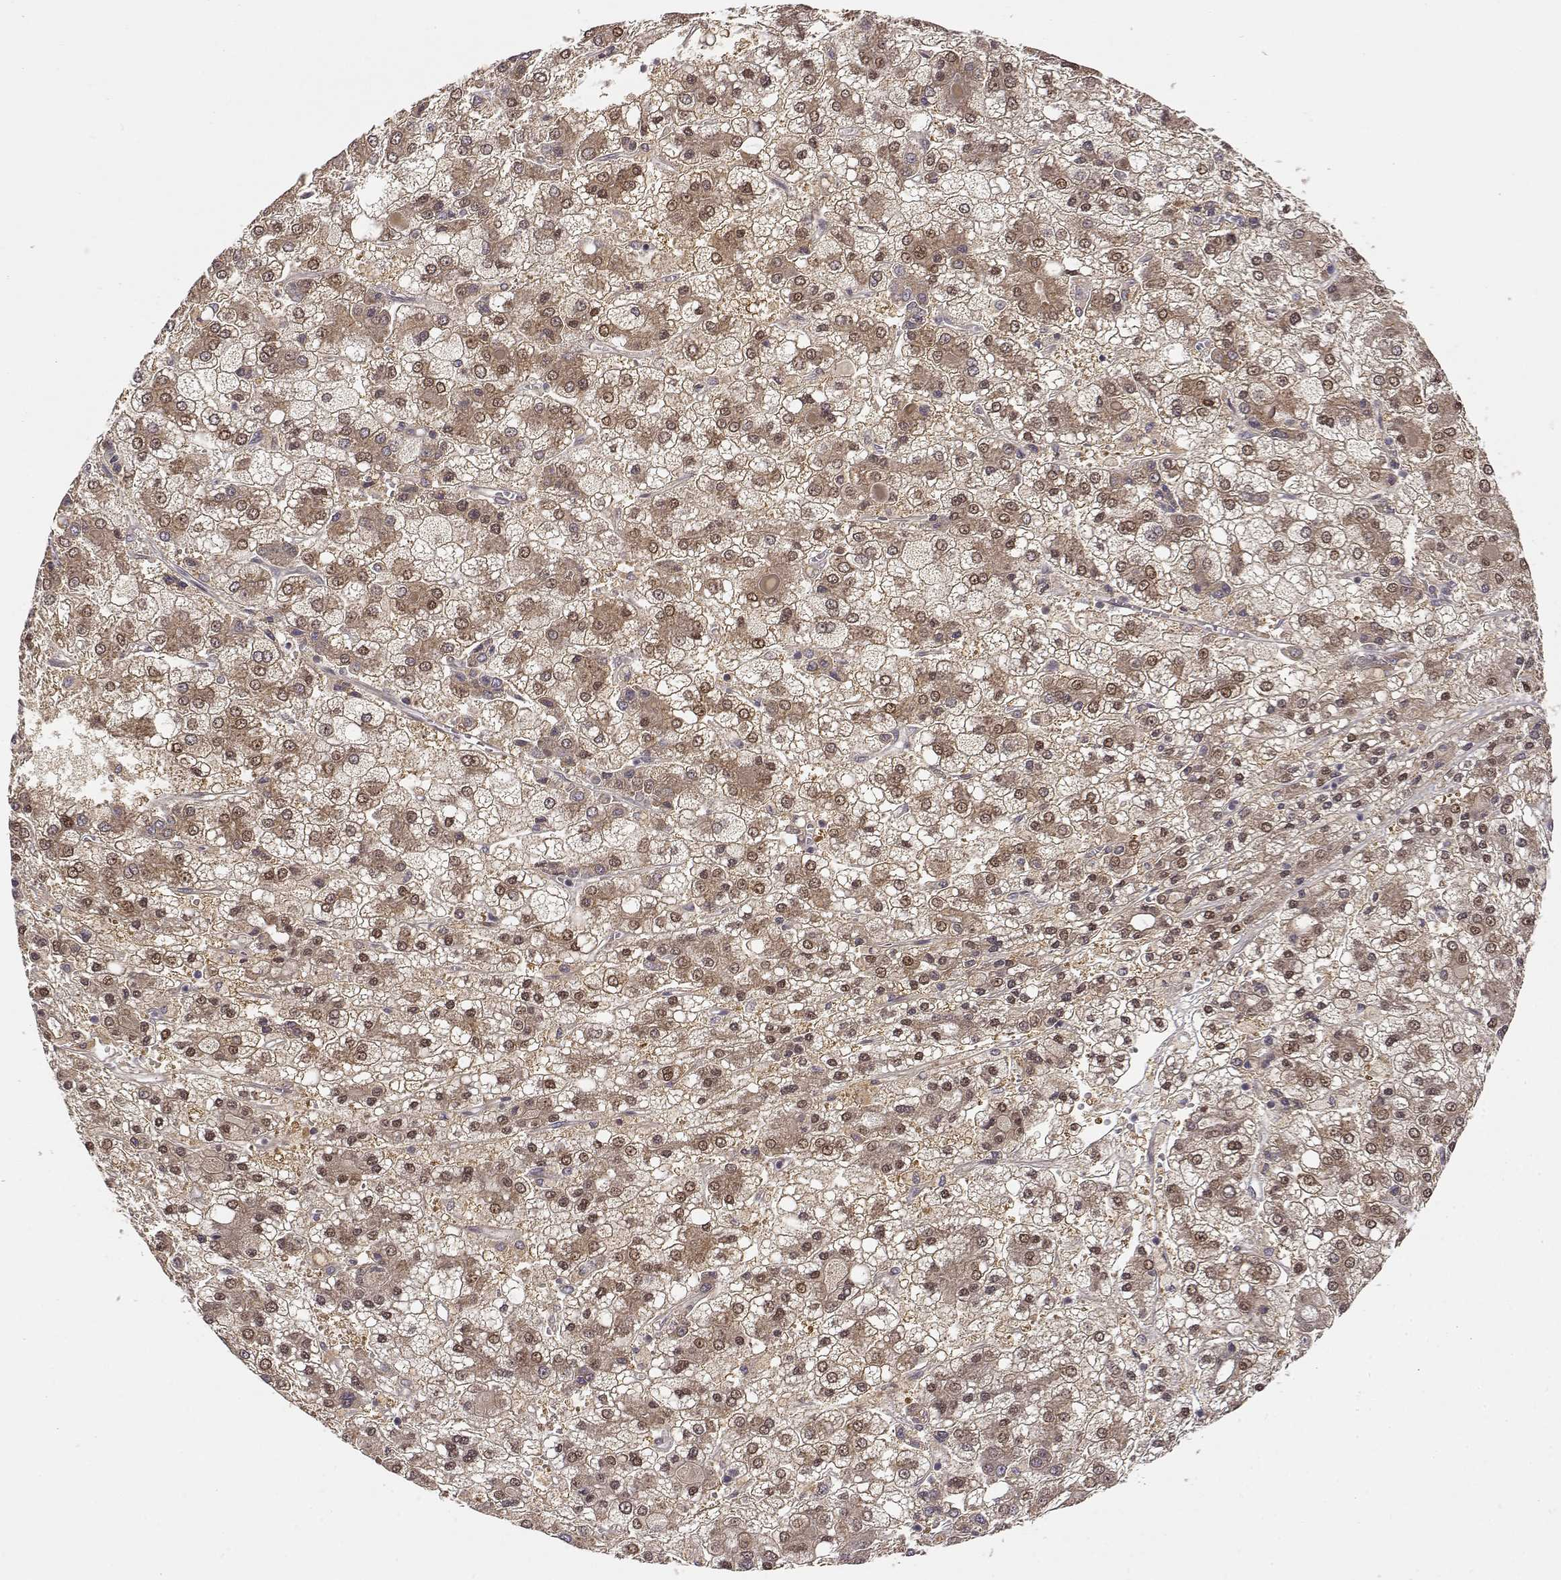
{"staining": {"intensity": "moderate", "quantity": ">75%", "location": "cytoplasmic/membranous,nuclear"}, "tissue": "liver cancer", "cell_type": "Tumor cells", "image_type": "cancer", "snomed": [{"axis": "morphology", "description": "Carcinoma, Hepatocellular, NOS"}, {"axis": "topography", "description": "Liver"}], "caption": "Brown immunohistochemical staining in hepatocellular carcinoma (liver) displays moderate cytoplasmic/membranous and nuclear staining in approximately >75% of tumor cells.", "gene": "ERGIC2", "patient": {"sex": "male", "age": 73}}